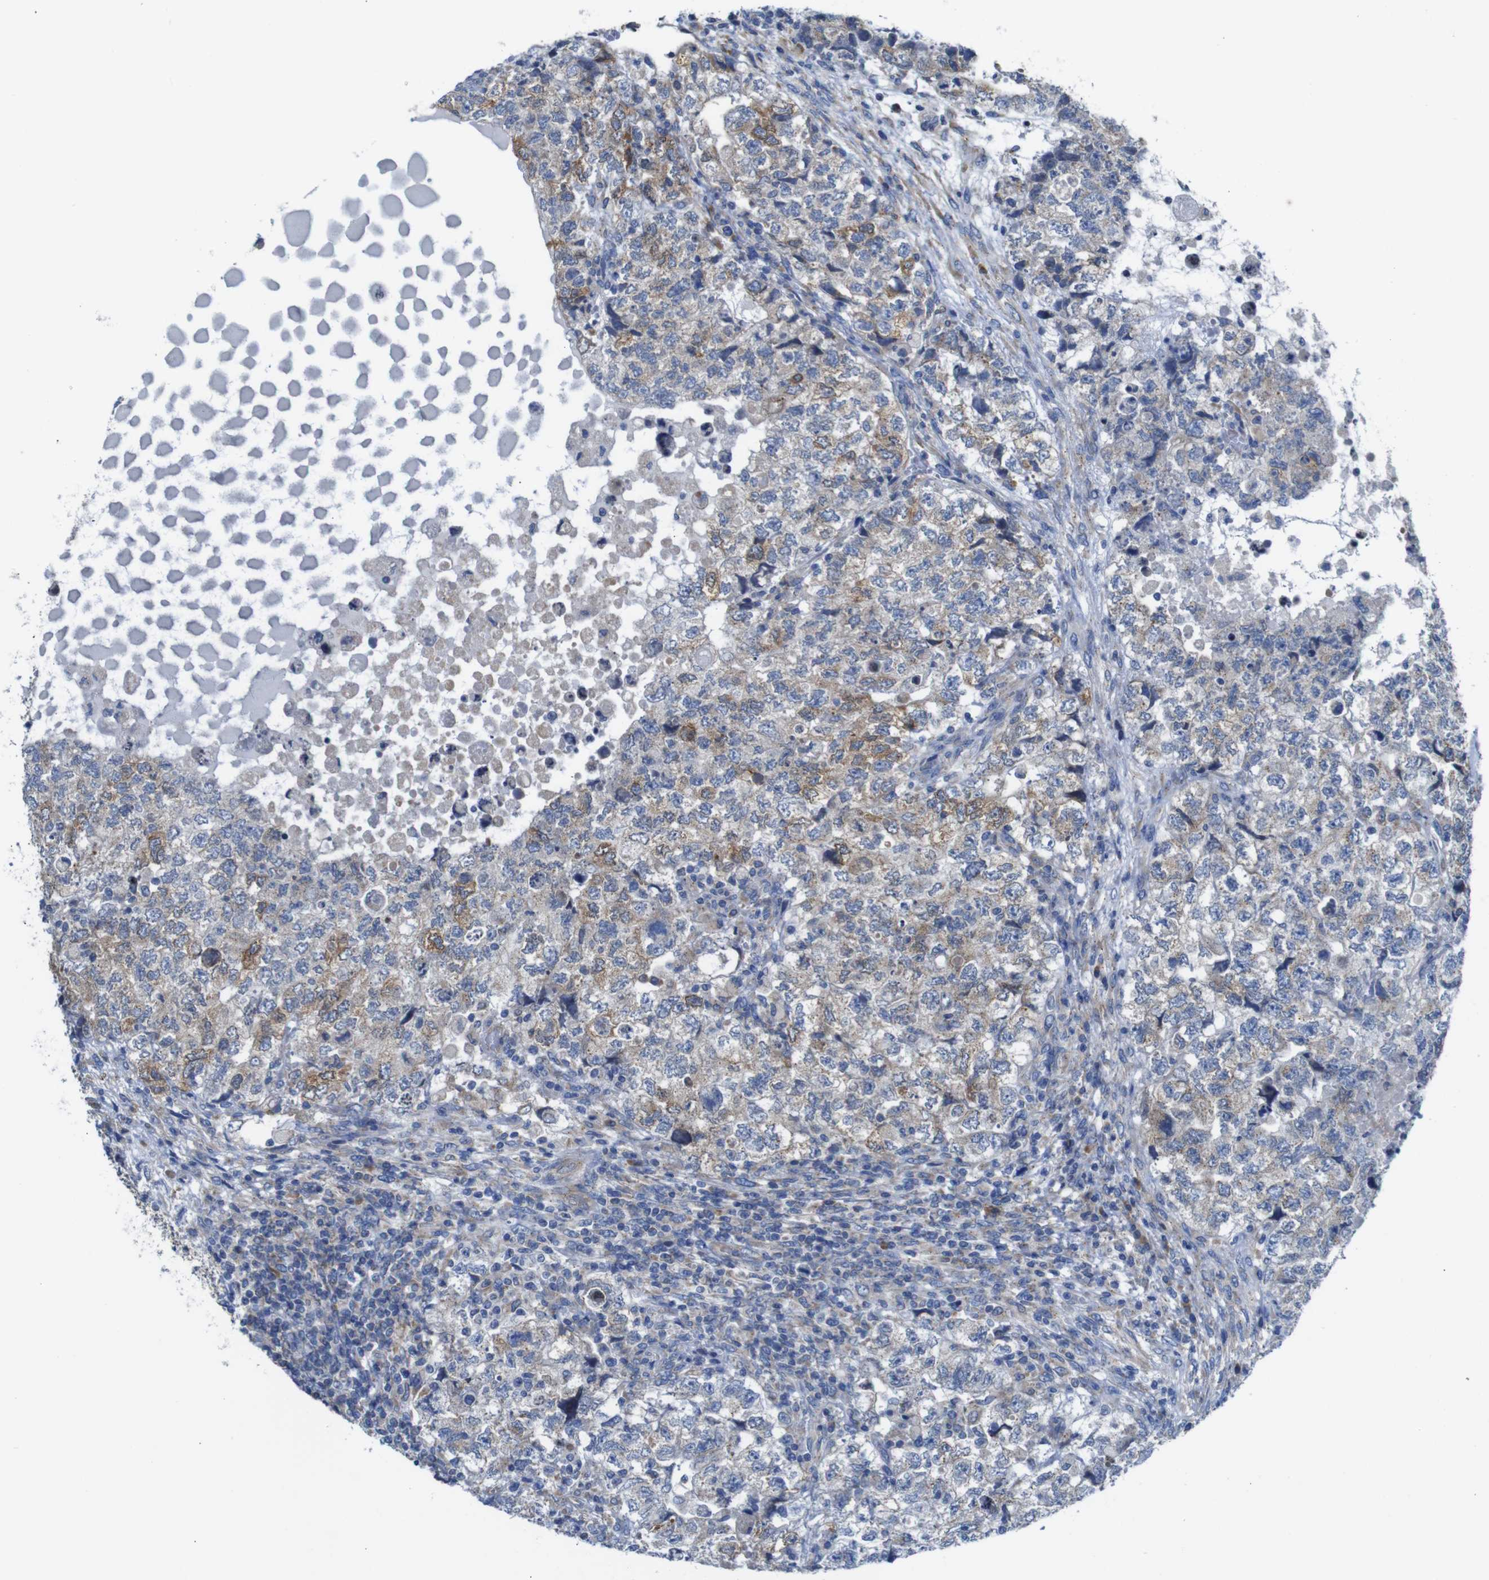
{"staining": {"intensity": "moderate", "quantity": "<25%", "location": "cytoplasmic/membranous"}, "tissue": "testis cancer", "cell_type": "Tumor cells", "image_type": "cancer", "snomed": [{"axis": "morphology", "description": "Carcinoma, Embryonal, NOS"}, {"axis": "topography", "description": "Testis"}], "caption": "High-power microscopy captured an immunohistochemistry image of testis embryonal carcinoma, revealing moderate cytoplasmic/membranous staining in about <25% of tumor cells.", "gene": "DDRGK1", "patient": {"sex": "male", "age": 36}}